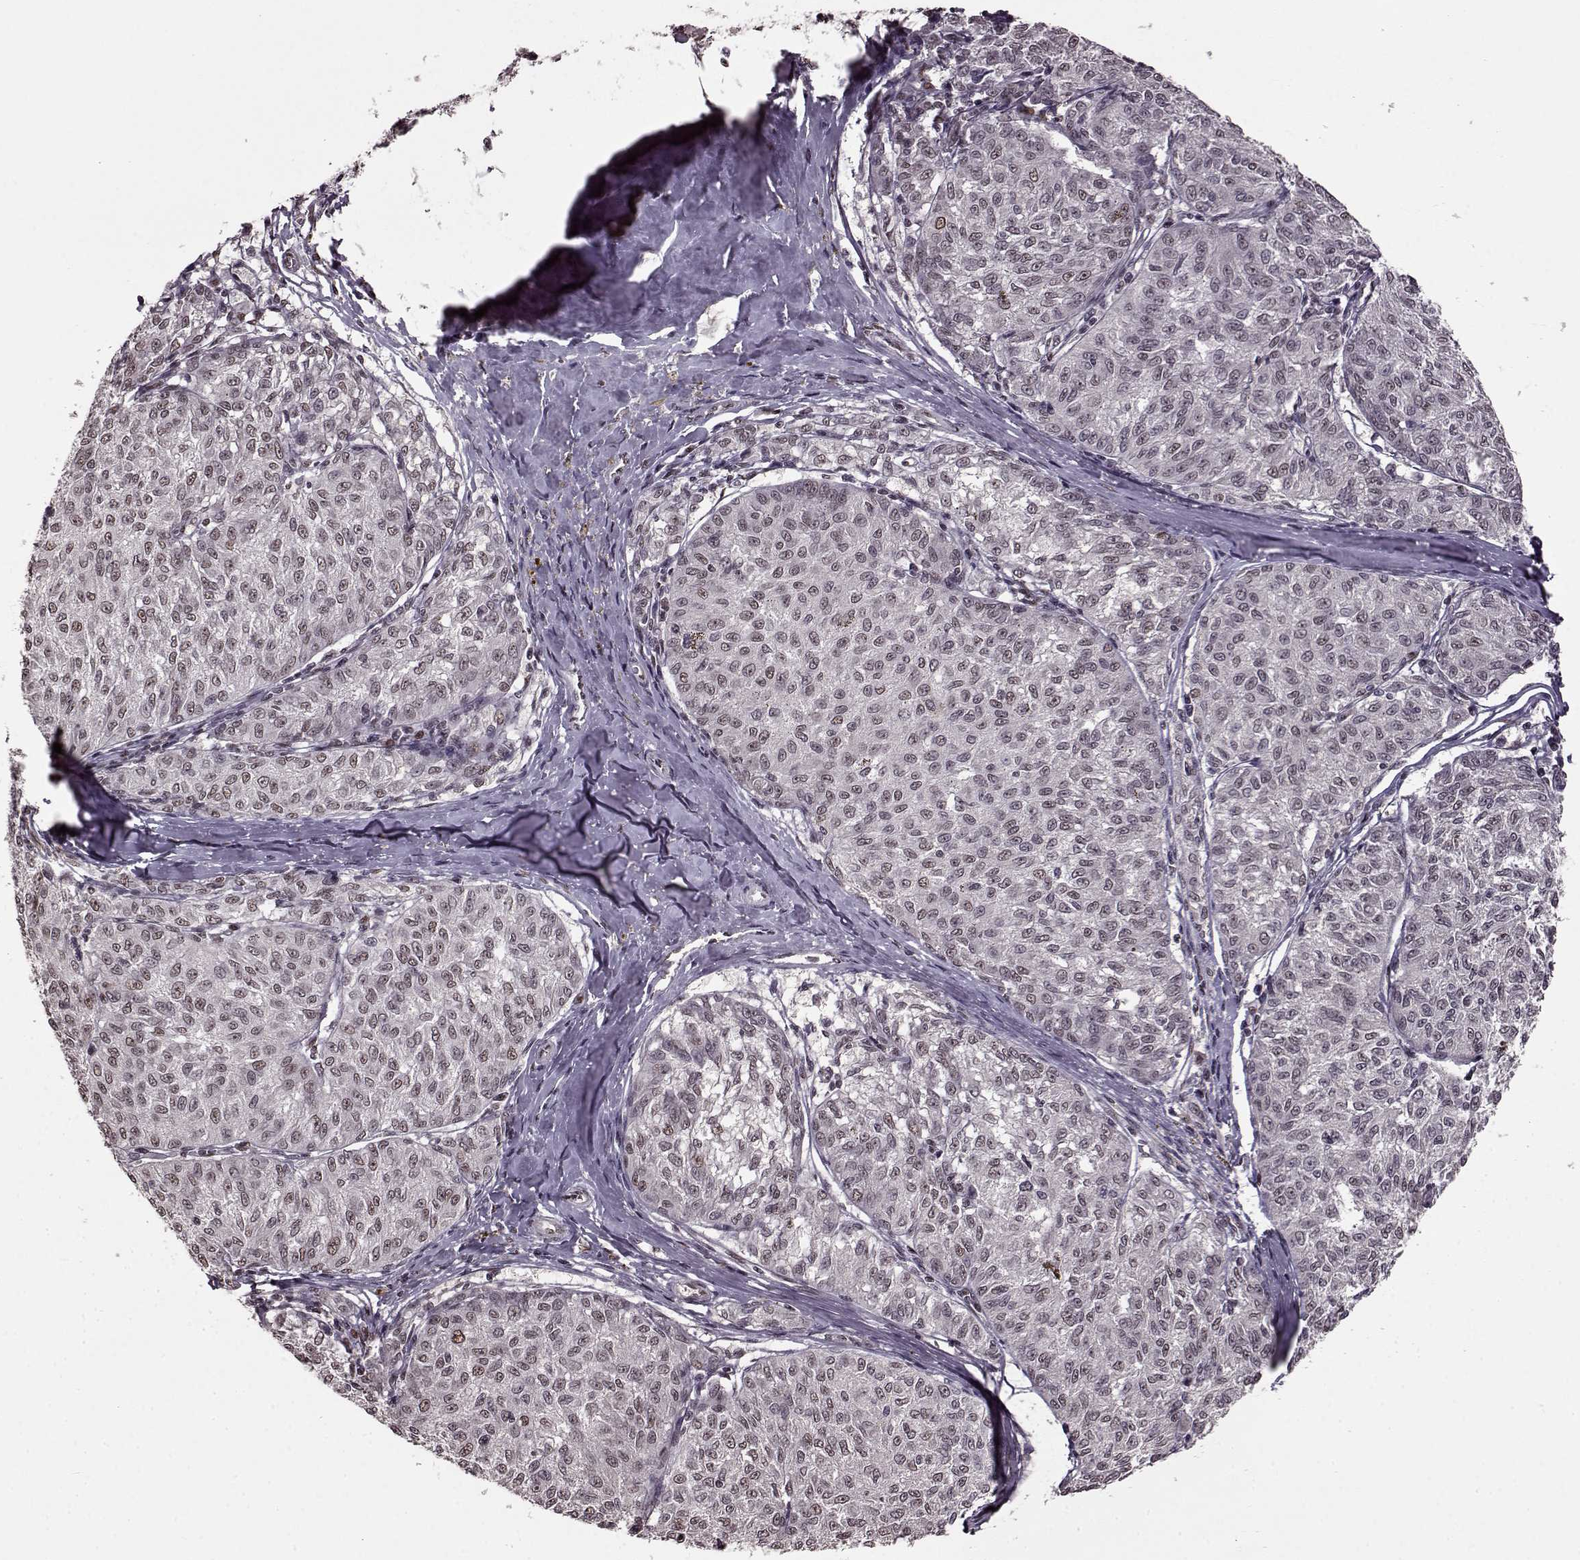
{"staining": {"intensity": "weak", "quantity": "25%-75%", "location": "nuclear"}, "tissue": "melanoma", "cell_type": "Tumor cells", "image_type": "cancer", "snomed": [{"axis": "morphology", "description": "Malignant melanoma, NOS"}, {"axis": "topography", "description": "Skin"}], "caption": "Immunohistochemistry (IHC) staining of melanoma, which reveals low levels of weak nuclear expression in approximately 25%-75% of tumor cells indicating weak nuclear protein staining. The staining was performed using DAB (3,3'-diaminobenzidine) (brown) for protein detection and nuclei were counterstained in hematoxylin (blue).", "gene": "FTO", "patient": {"sex": "female", "age": 72}}